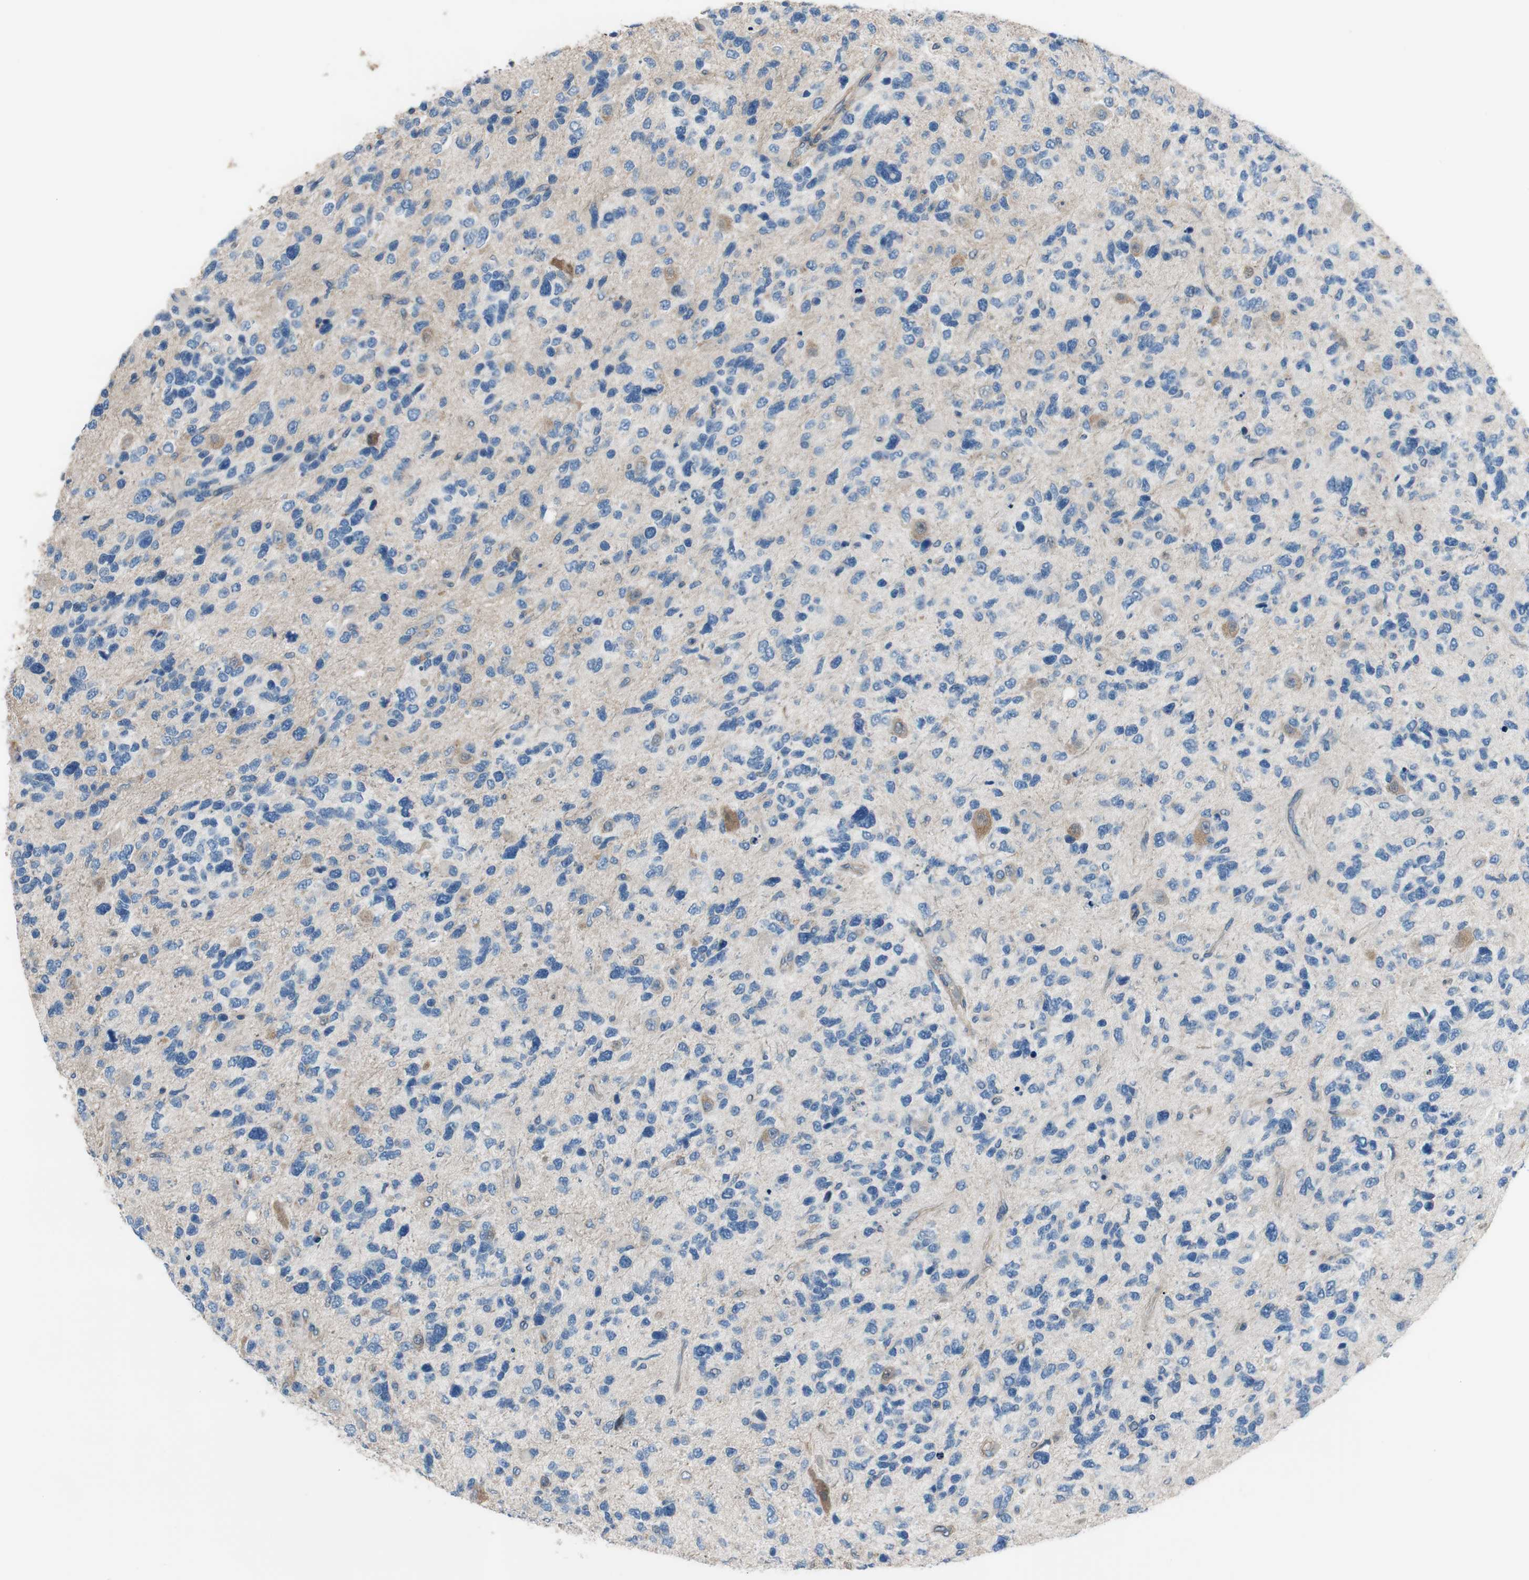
{"staining": {"intensity": "weak", "quantity": "<25%", "location": "cytoplasmic/membranous"}, "tissue": "glioma", "cell_type": "Tumor cells", "image_type": "cancer", "snomed": [{"axis": "morphology", "description": "Glioma, malignant, High grade"}, {"axis": "topography", "description": "Brain"}], "caption": "Malignant glioma (high-grade) was stained to show a protein in brown. There is no significant positivity in tumor cells.", "gene": "CALML3", "patient": {"sex": "female", "age": 58}}